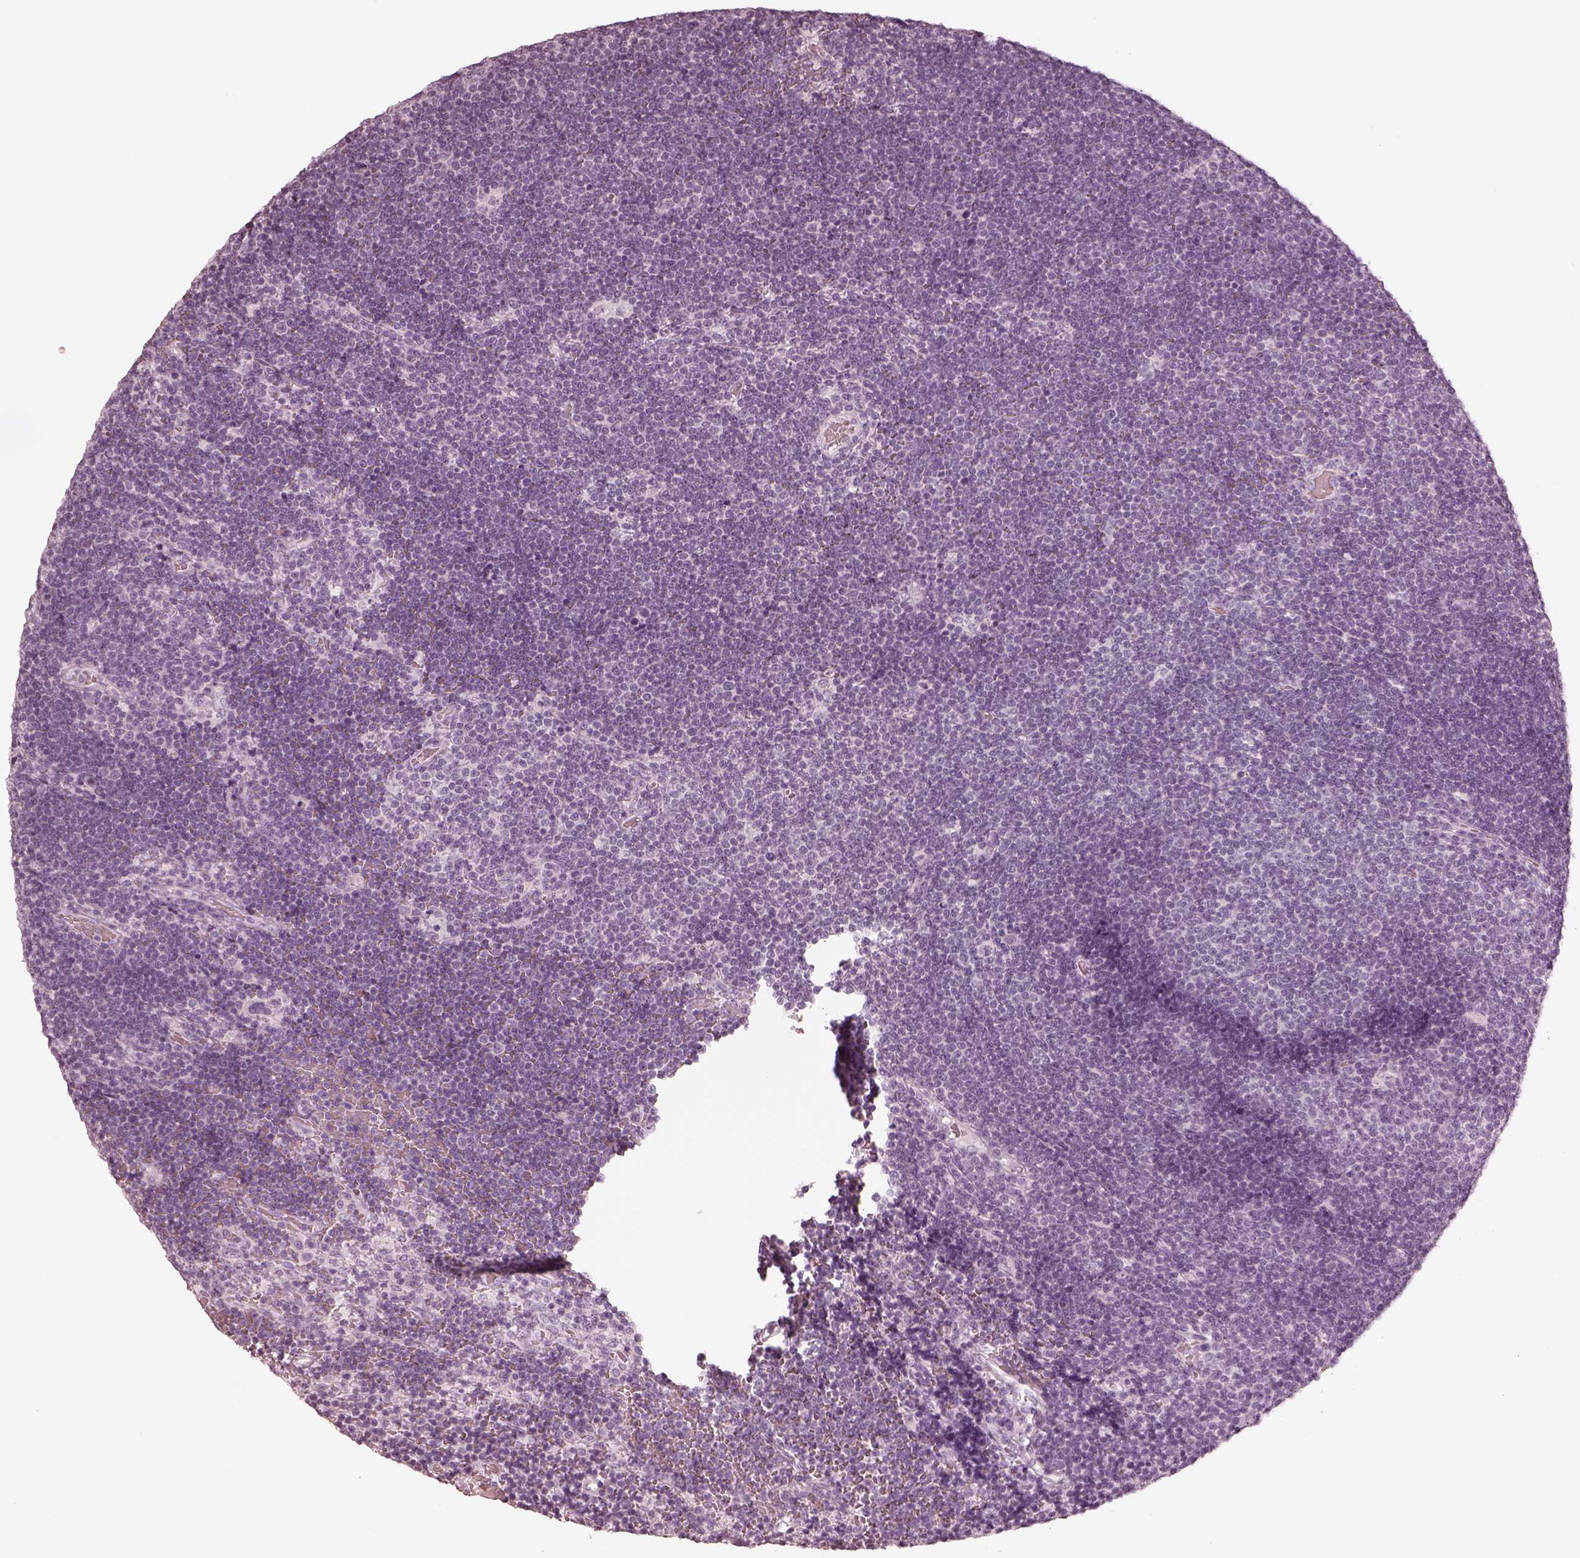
{"staining": {"intensity": "negative", "quantity": "none", "location": "none"}, "tissue": "lymphoma", "cell_type": "Tumor cells", "image_type": "cancer", "snomed": [{"axis": "morphology", "description": "Malignant lymphoma, non-Hodgkin's type, Low grade"}, {"axis": "topography", "description": "Brain"}], "caption": "High magnification brightfield microscopy of lymphoma stained with DAB (brown) and counterstained with hematoxylin (blue): tumor cells show no significant positivity.", "gene": "CALR3", "patient": {"sex": "female", "age": 66}}